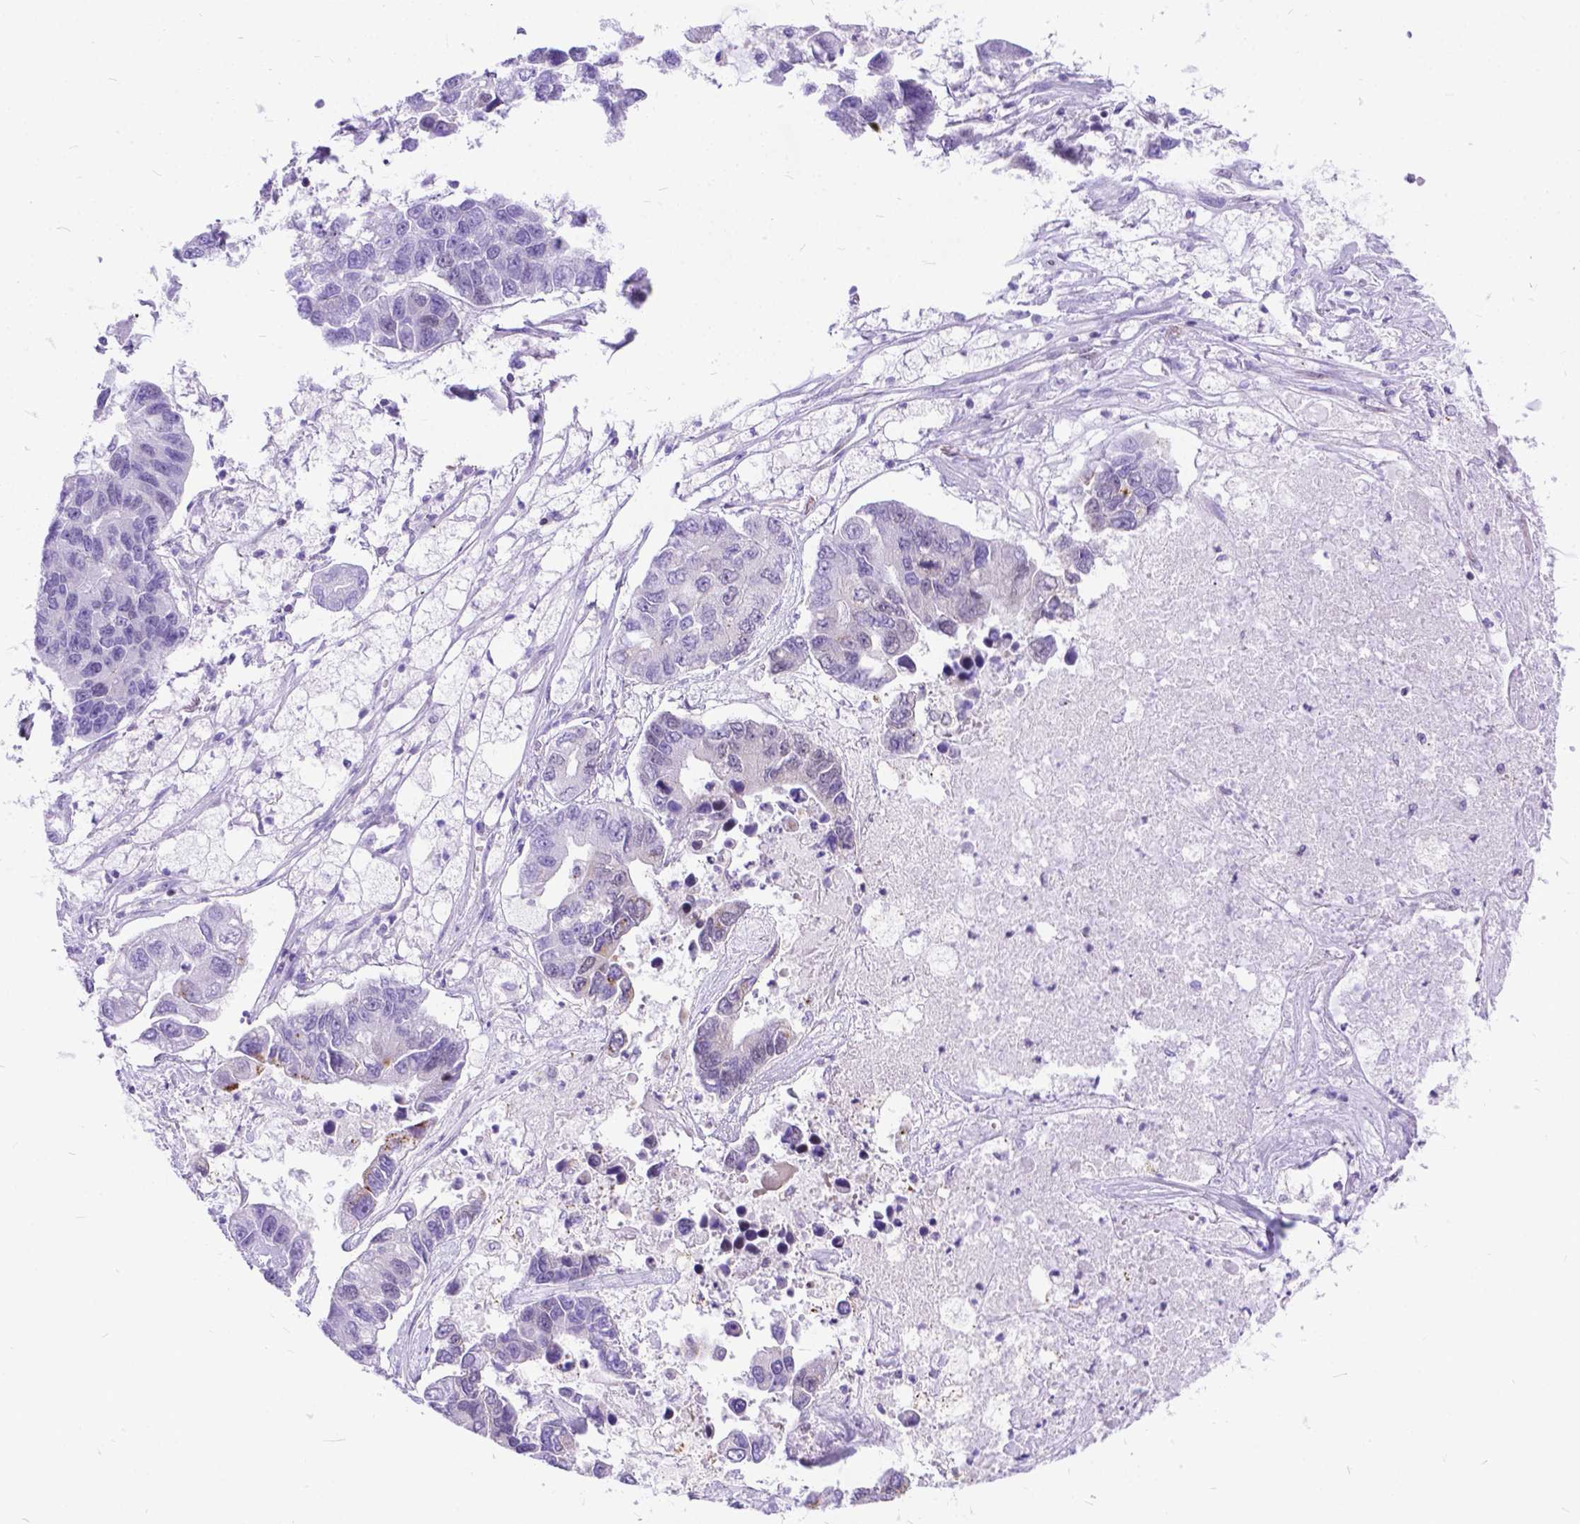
{"staining": {"intensity": "negative", "quantity": "none", "location": "none"}, "tissue": "lung cancer", "cell_type": "Tumor cells", "image_type": "cancer", "snomed": [{"axis": "morphology", "description": "Adenocarcinoma, NOS"}, {"axis": "topography", "description": "Bronchus"}, {"axis": "topography", "description": "Lung"}], "caption": "Tumor cells show no significant protein staining in lung cancer.", "gene": "FAM124B", "patient": {"sex": "female", "age": 51}}